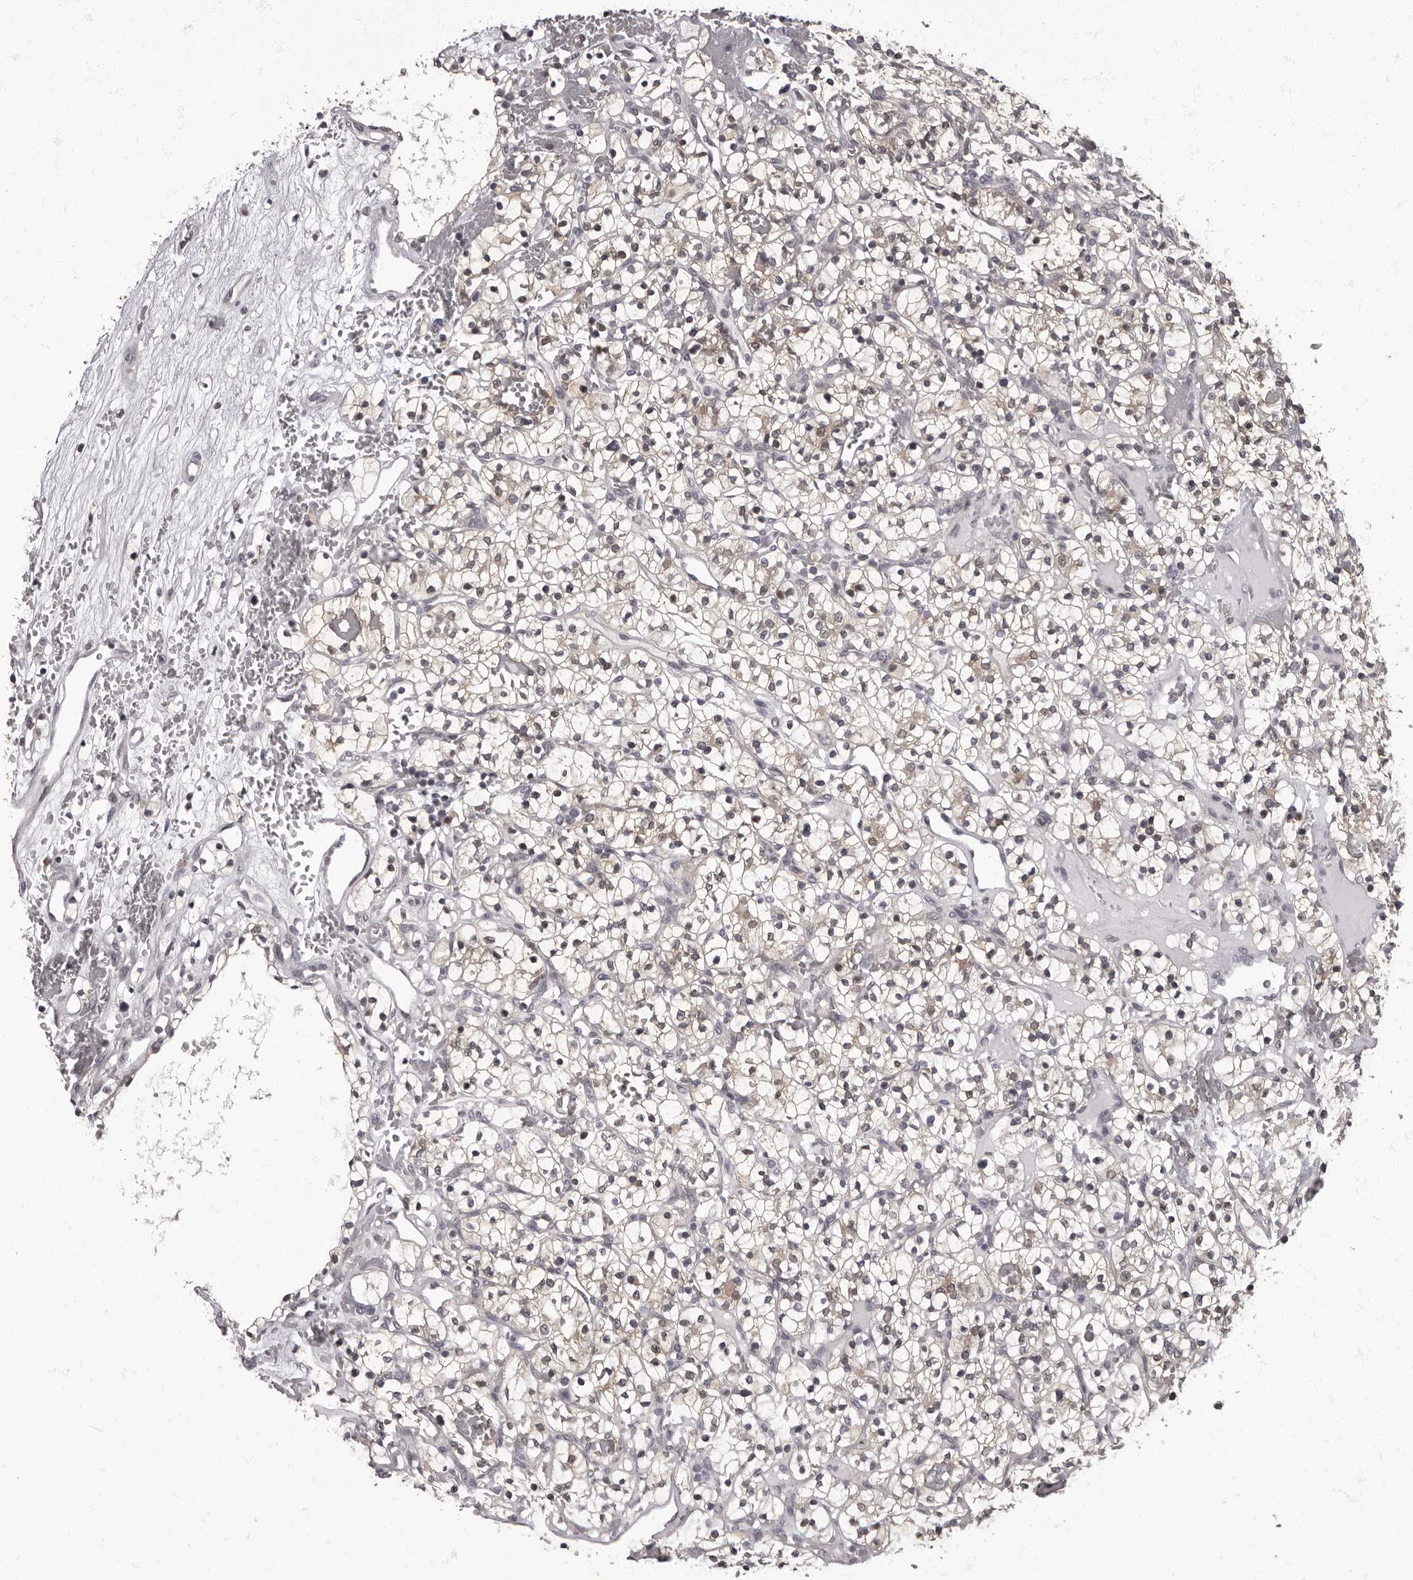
{"staining": {"intensity": "weak", "quantity": ">75%", "location": "nuclear"}, "tissue": "renal cancer", "cell_type": "Tumor cells", "image_type": "cancer", "snomed": [{"axis": "morphology", "description": "Adenocarcinoma, NOS"}, {"axis": "topography", "description": "Kidney"}], "caption": "A brown stain labels weak nuclear positivity of a protein in human renal cancer (adenocarcinoma) tumor cells.", "gene": "C1orf50", "patient": {"sex": "female", "age": 57}}